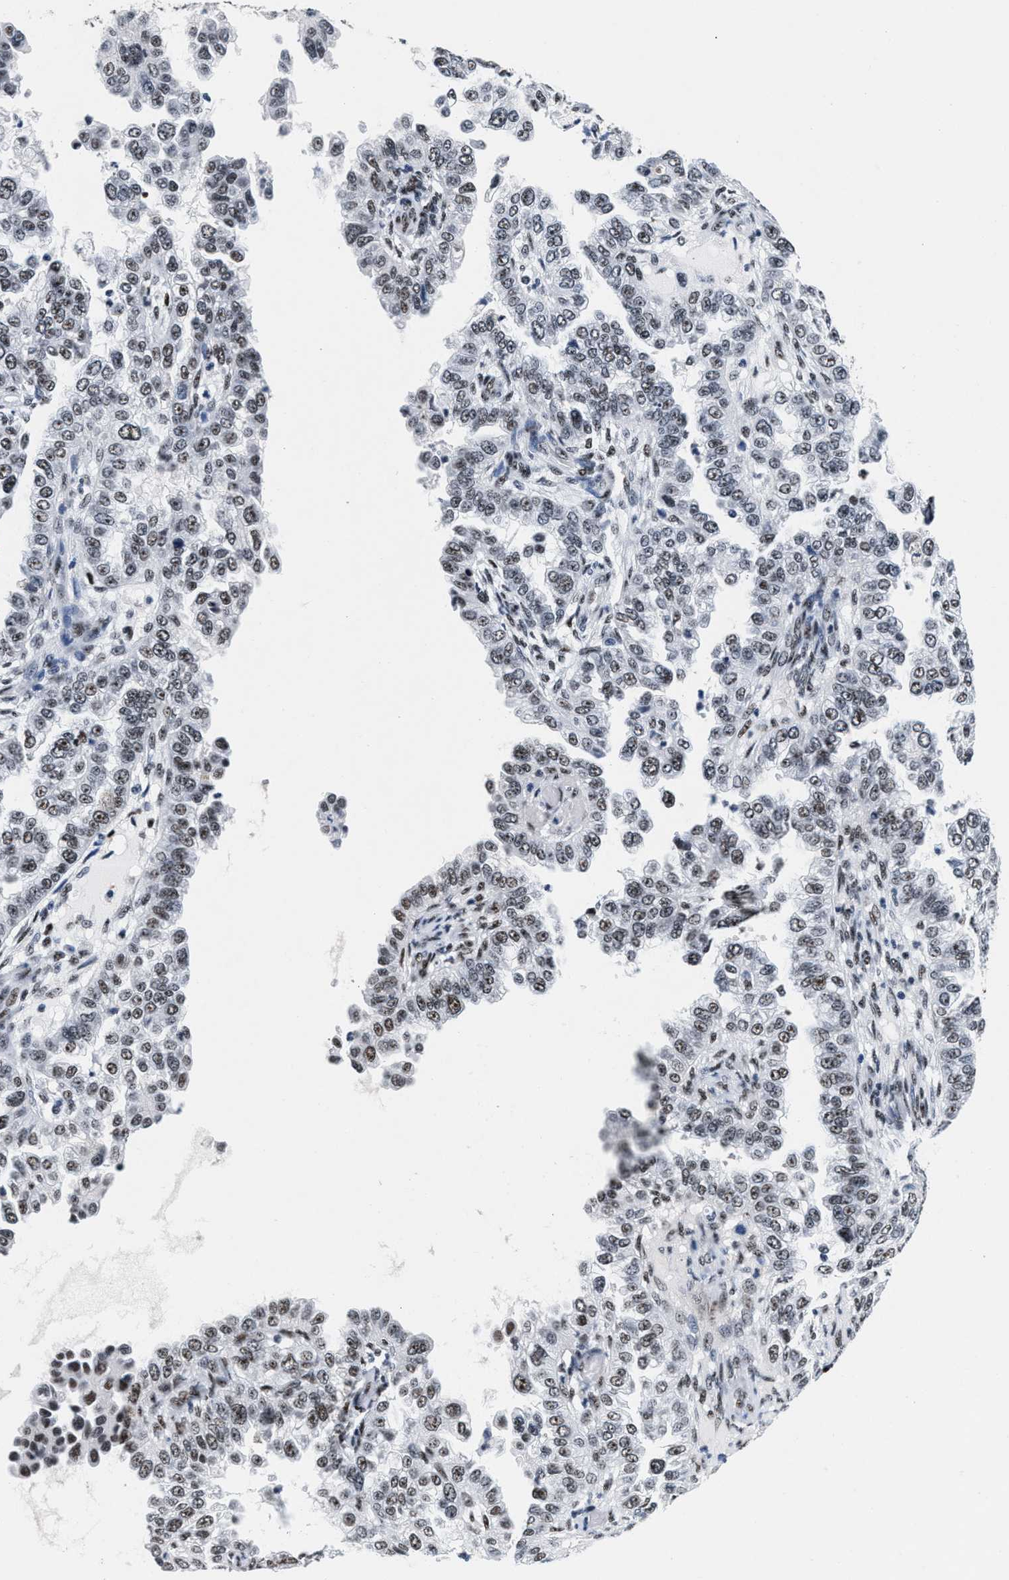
{"staining": {"intensity": "moderate", "quantity": "25%-75%", "location": "nuclear"}, "tissue": "endometrial cancer", "cell_type": "Tumor cells", "image_type": "cancer", "snomed": [{"axis": "morphology", "description": "Adenocarcinoma, NOS"}, {"axis": "topography", "description": "Endometrium"}], "caption": "Endometrial cancer stained for a protein exhibits moderate nuclear positivity in tumor cells.", "gene": "RAD50", "patient": {"sex": "female", "age": 85}}